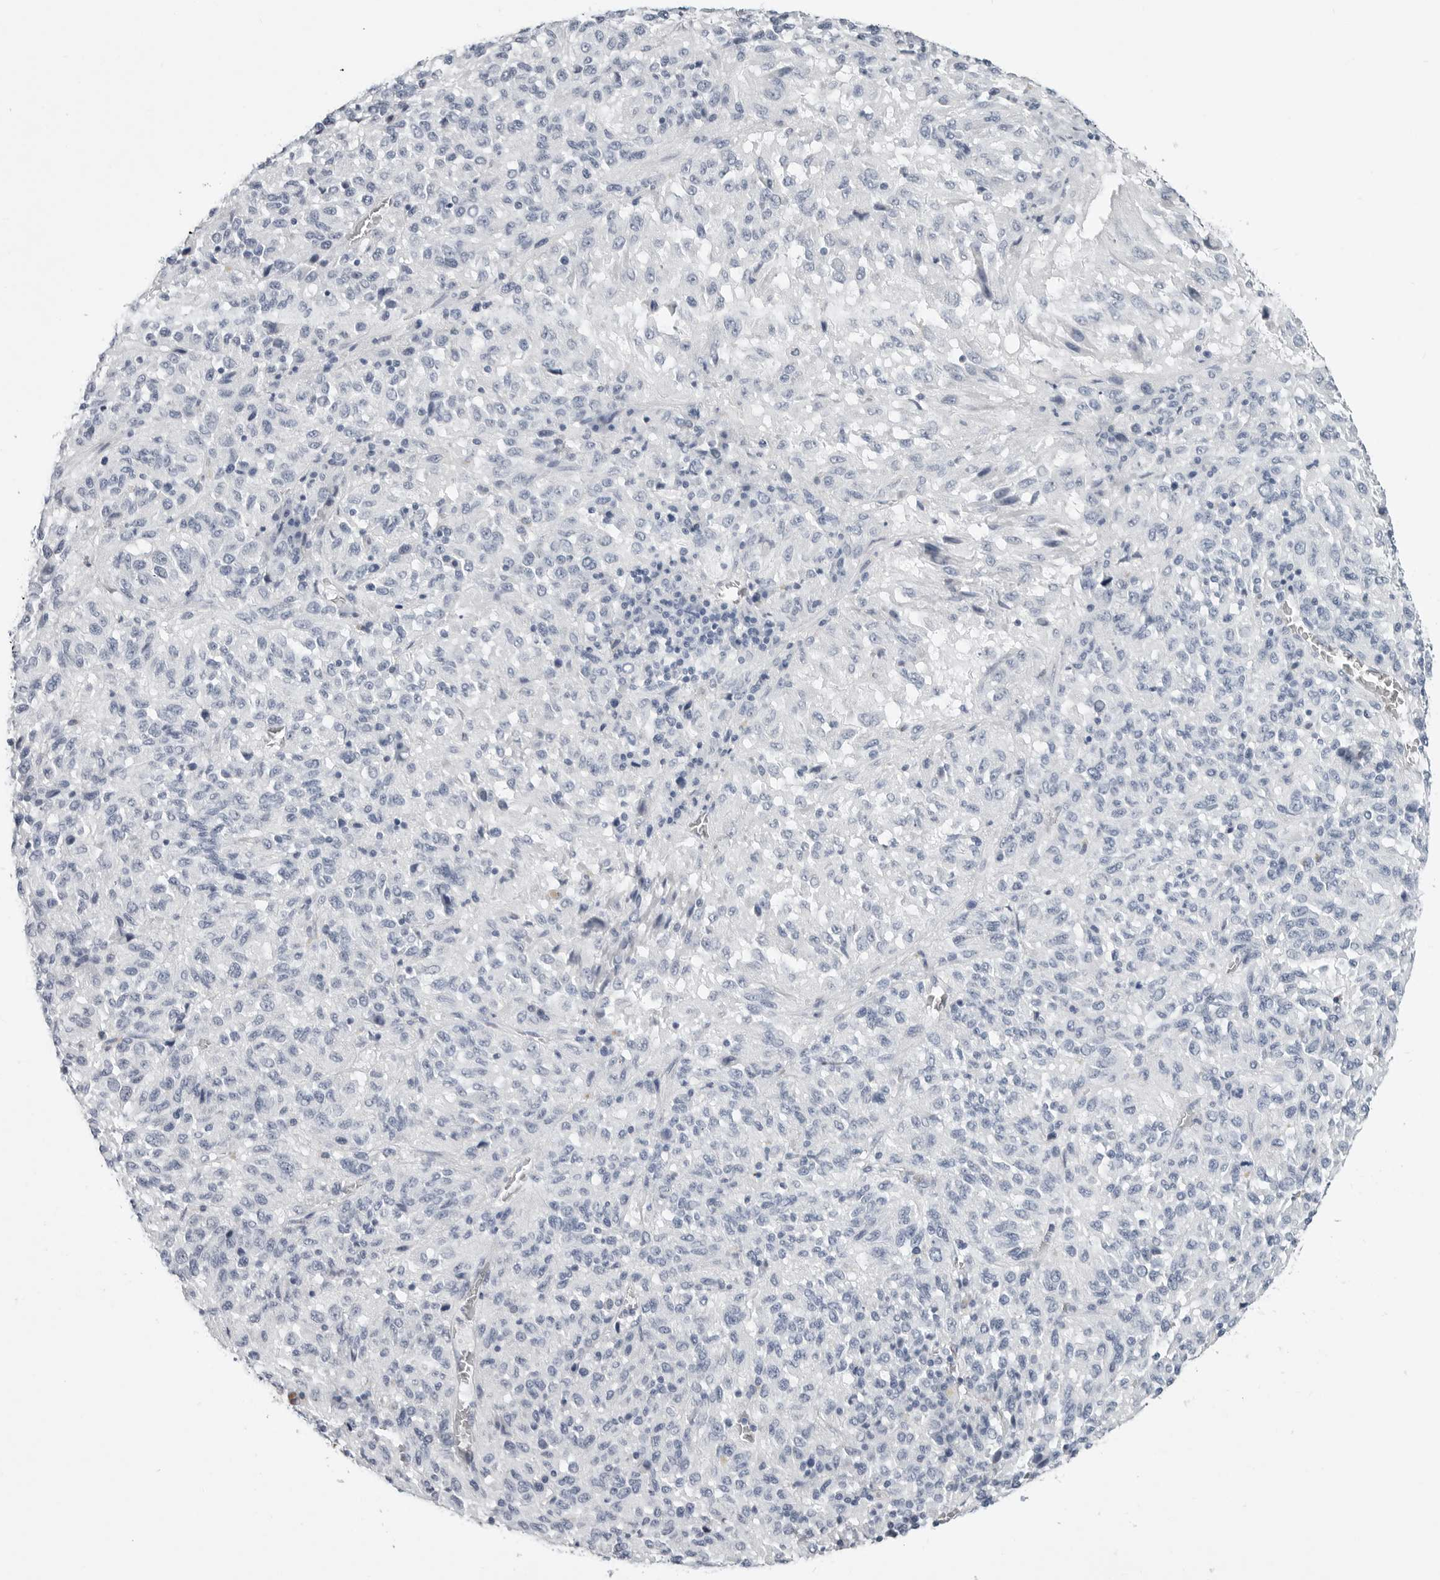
{"staining": {"intensity": "negative", "quantity": "none", "location": "none"}, "tissue": "melanoma", "cell_type": "Tumor cells", "image_type": "cancer", "snomed": [{"axis": "morphology", "description": "Malignant melanoma, Metastatic site"}, {"axis": "topography", "description": "Lung"}], "caption": "This is a histopathology image of IHC staining of melanoma, which shows no expression in tumor cells.", "gene": "PLN", "patient": {"sex": "male", "age": 64}}